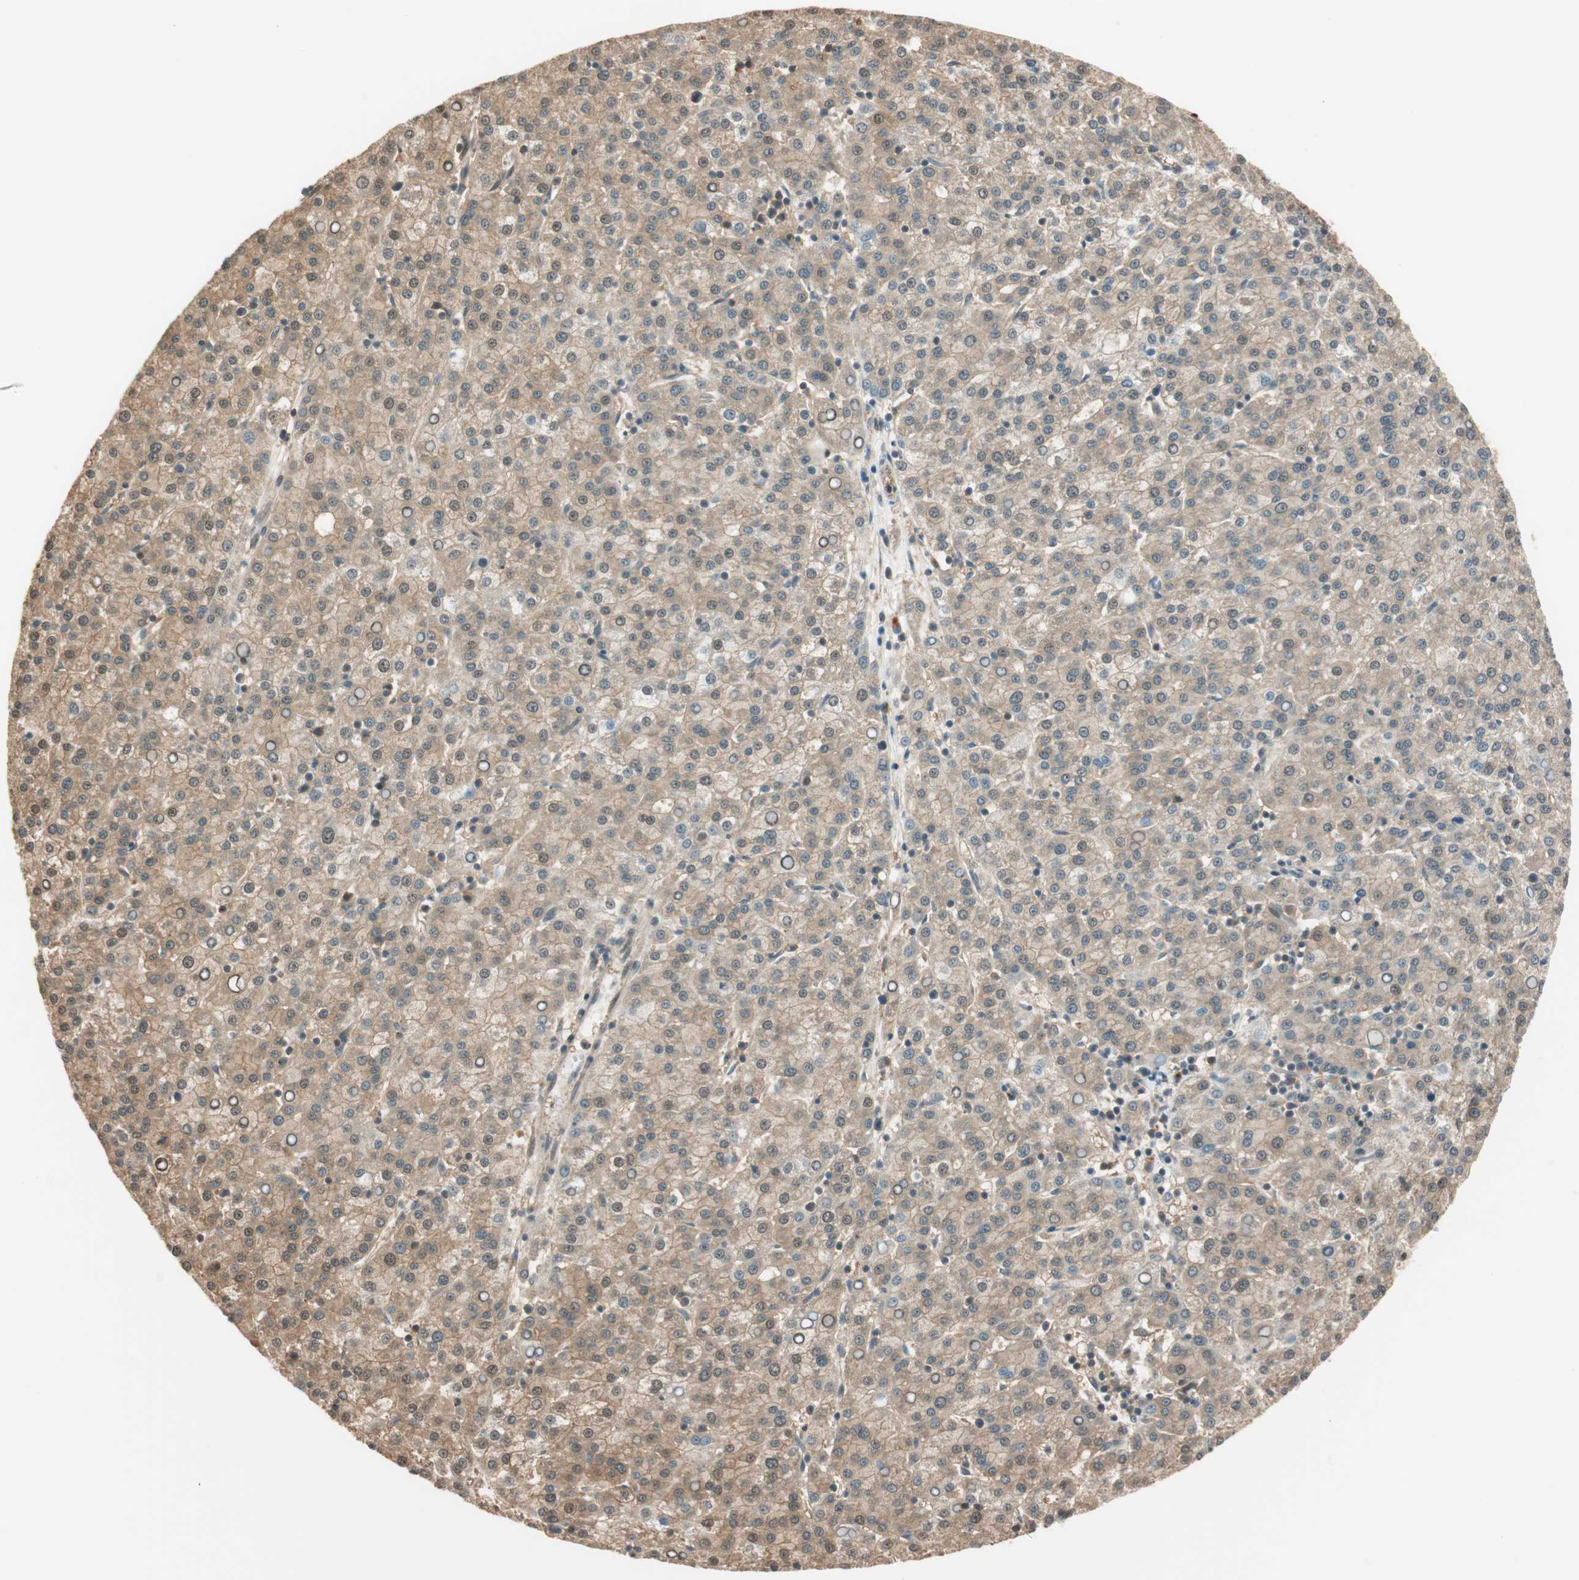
{"staining": {"intensity": "moderate", "quantity": ">75%", "location": "cytoplasmic/membranous,nuclear"}, "tissue": "liver cancer", "cell_type": "Tumor cells", "image_type": "cancer", "snomed": [{"axis": "morphology", "description": "Carcinoma, Hepatocellular, NOS"}, {"axis": "topography", "description": "Liver"}], "caption": "Protein expression analysis of liver cancer (hepatocellular carcinoma) reveals moderate cytoplasmic/membranous and nuclear staining in approximately >75% of tumor cells. (DAB IHC with brightfield microscopy, high magnification).", "gene": "ZNF443", "patient": {"sex": "female", "age": 58}}